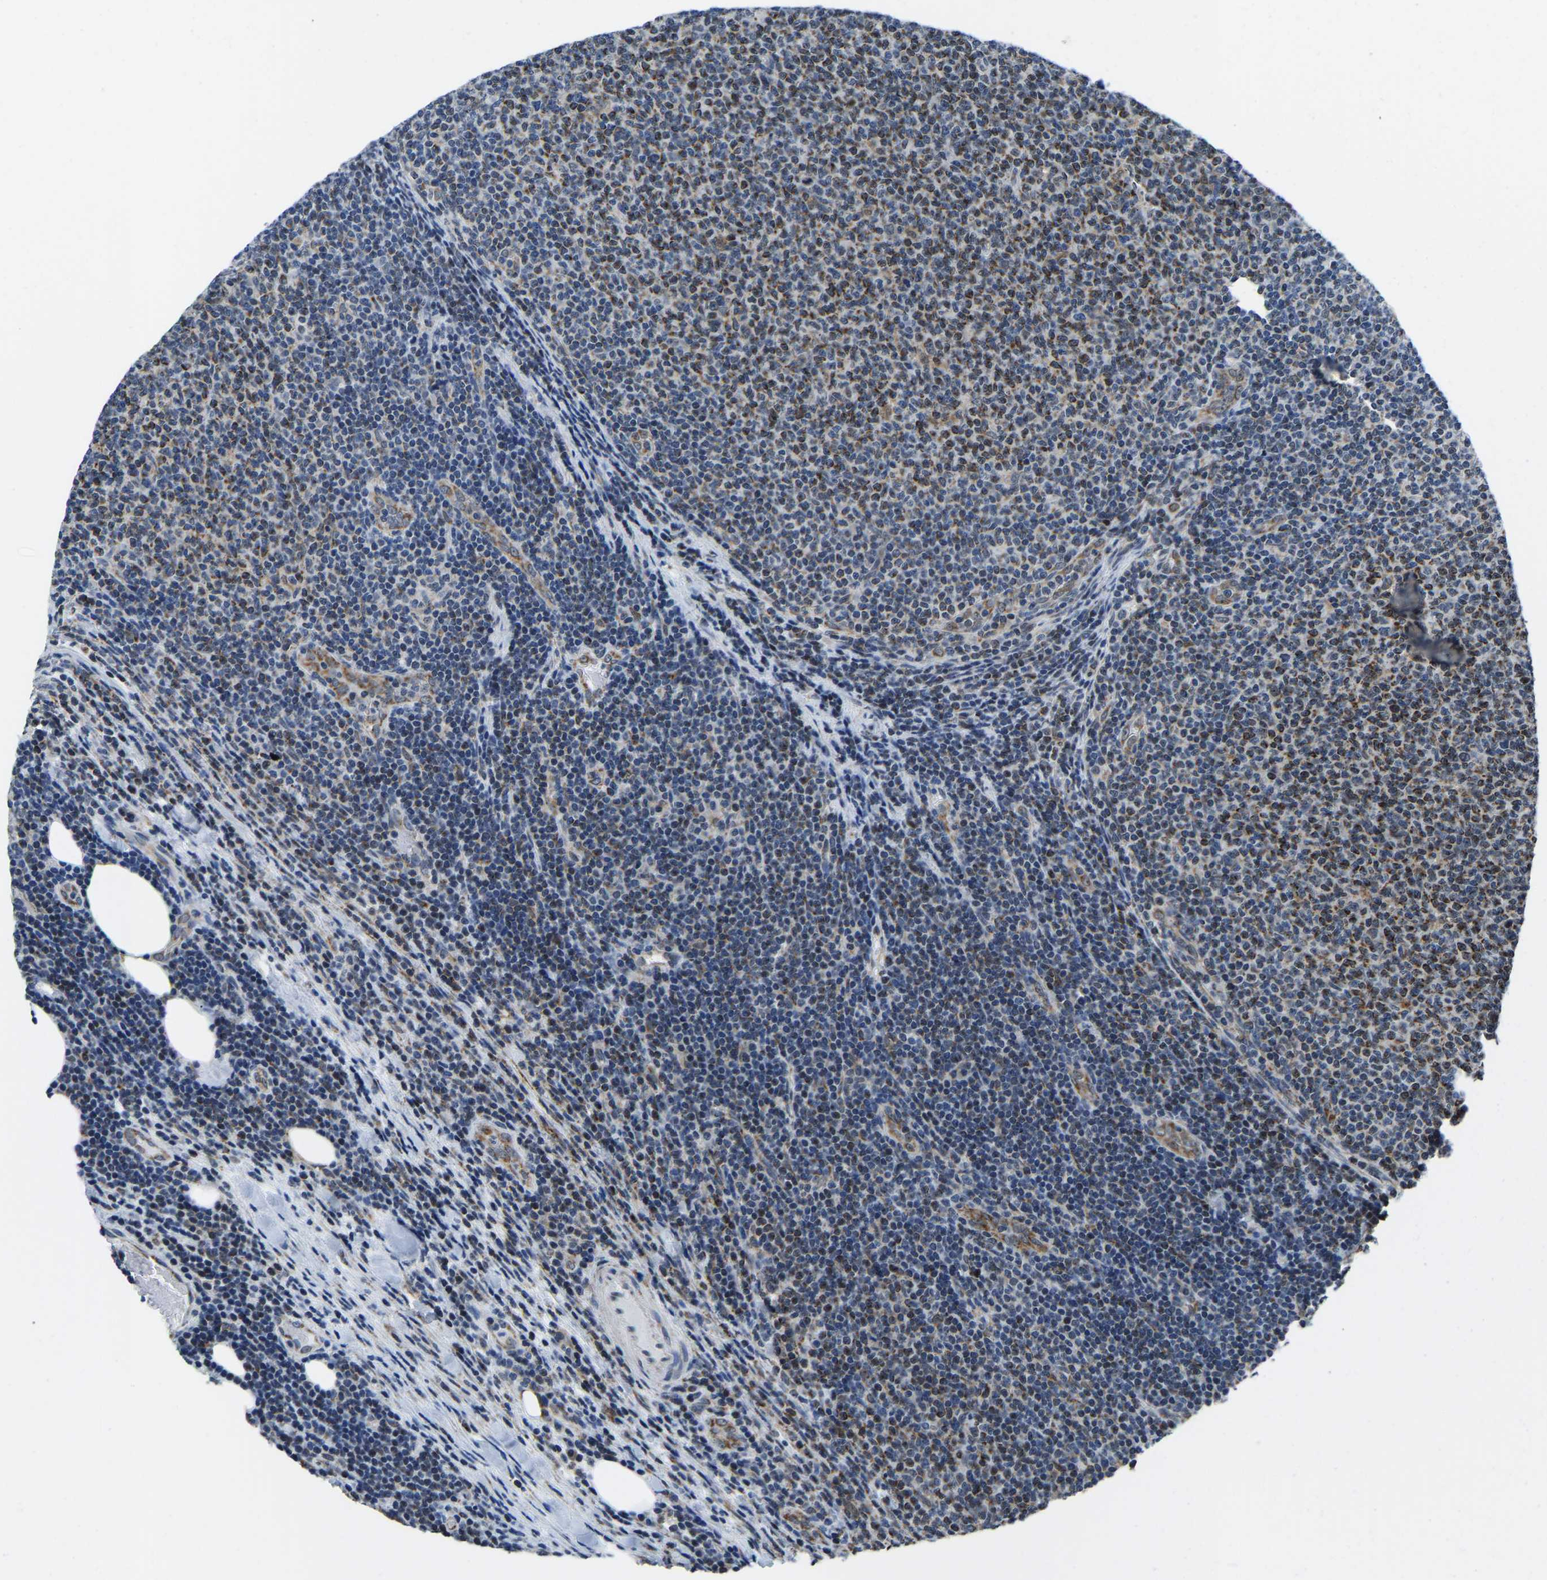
{"staining": {"intensity": "moderate", "quantity": "25%-75%", "location": "cytoplasmic/membranous,nuclear"}, "tissue": "lymphoma", "cell_type": "Tumor cells", "image_type": "cancer", "snomed": [{"axis": "morphology", "description": "Malignant lymphoma, non-Hodgkin's type, Low grade"}, {"axis": "topography", "description": "Lymph node"}], "caption": "The histopathology image reveals a brown stain indicating the presence of a protein in the cytoplasmic/membranous and nuclear of tumor cells in malignant lymphoma, non-Hodgkin's type (low-grade).", "gene": "BNIP3L", "patient": {"sex": "male", "age": 66}}